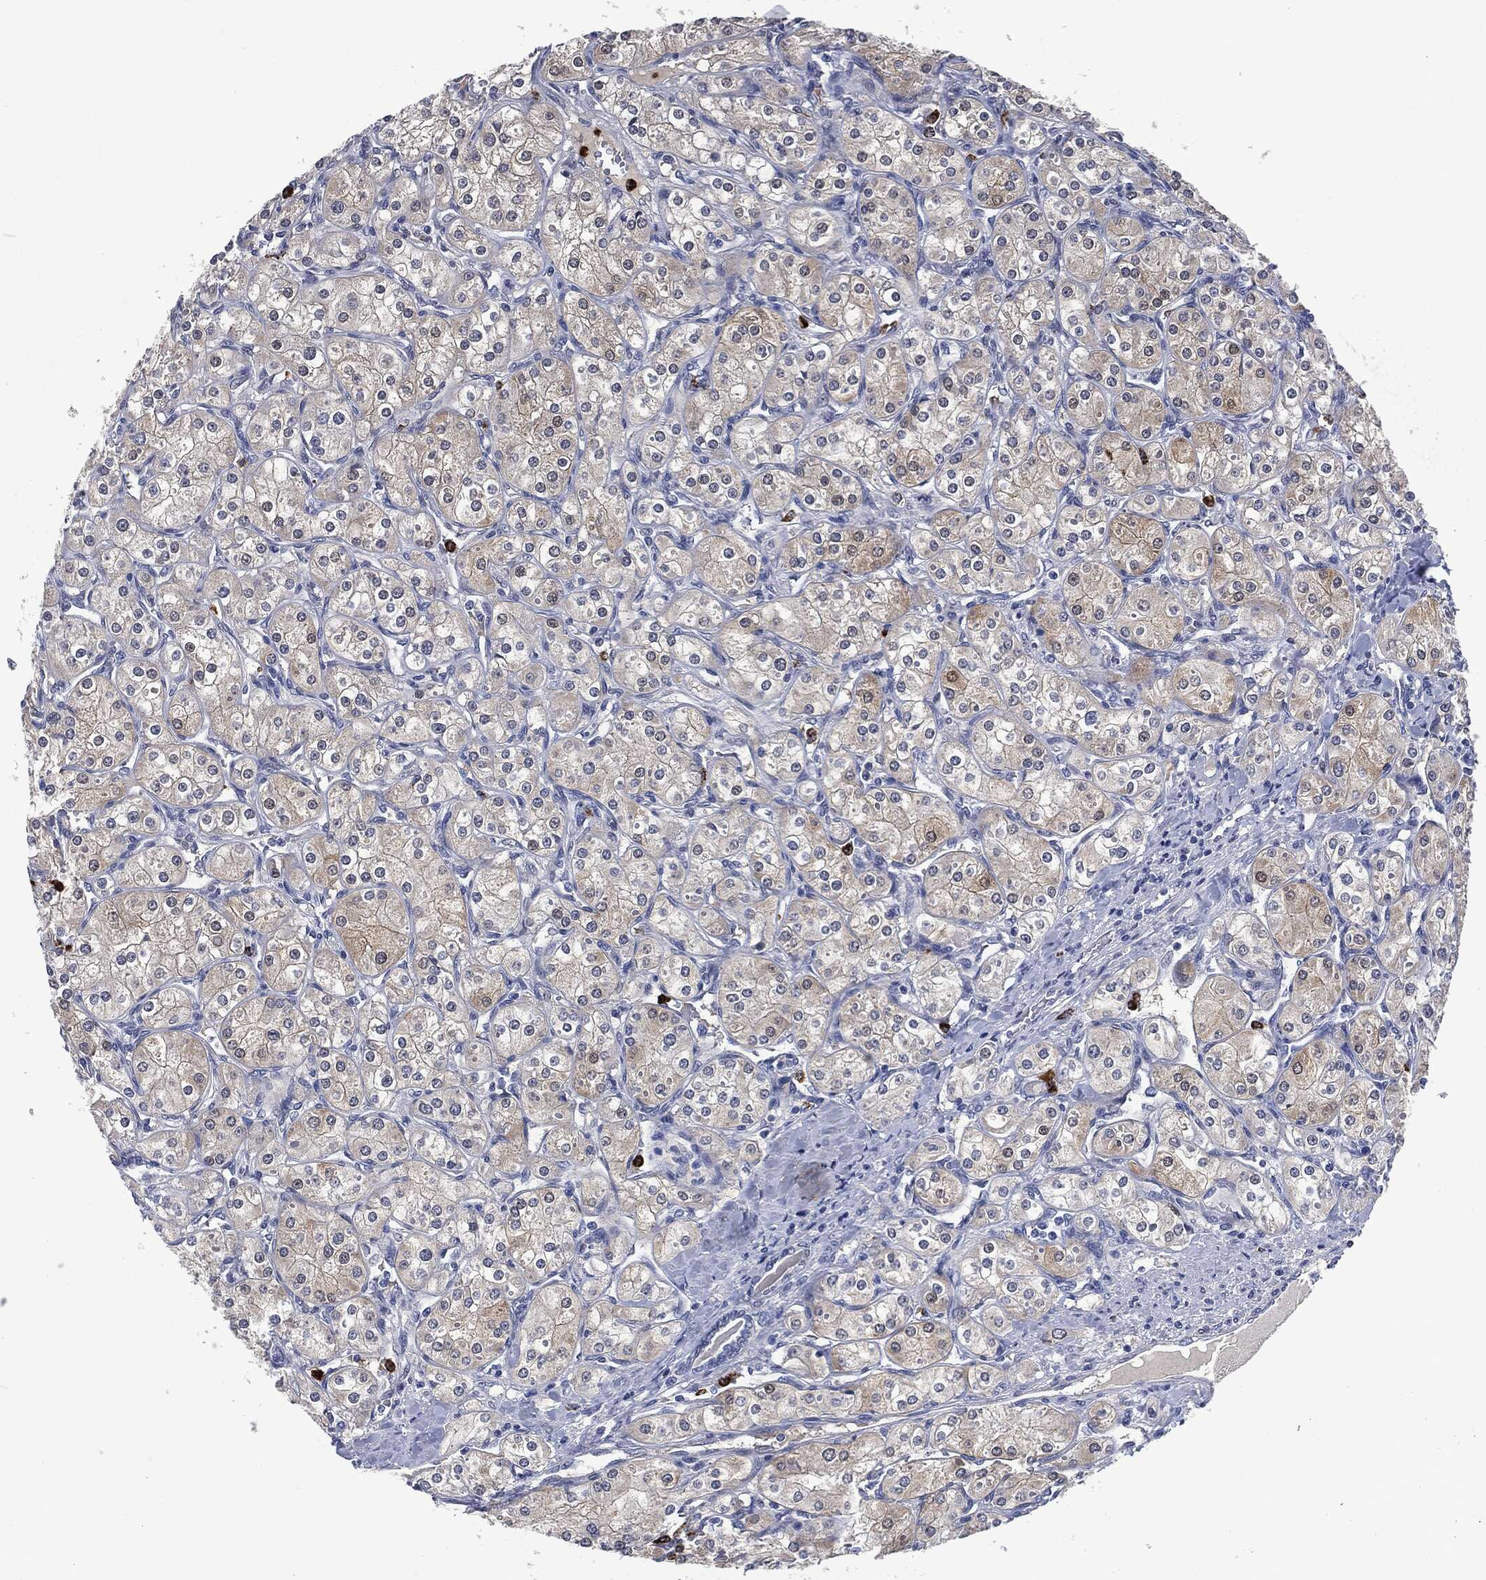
{"staining": {"intensity": "weak", "quantity": "<25%", "location": "cytoplasmic/membranous"}, "tissue": "renal cancer", "cell_type": "Tumor cells", "image_type": "cancer", "snomed": [{"axis": "morphology", "description": "Adenocarcinoma, NOS"}, {"axis": "topography", "description": "Kidney"}], "caption": "DAB (3,3'-diaminobenzidine) immunohistochemical staining of renal adenocarcinoma exhibits no significant expression in tumor cells.", "gene": "MPO", "patient": {"sex": "male", "age": 77}}